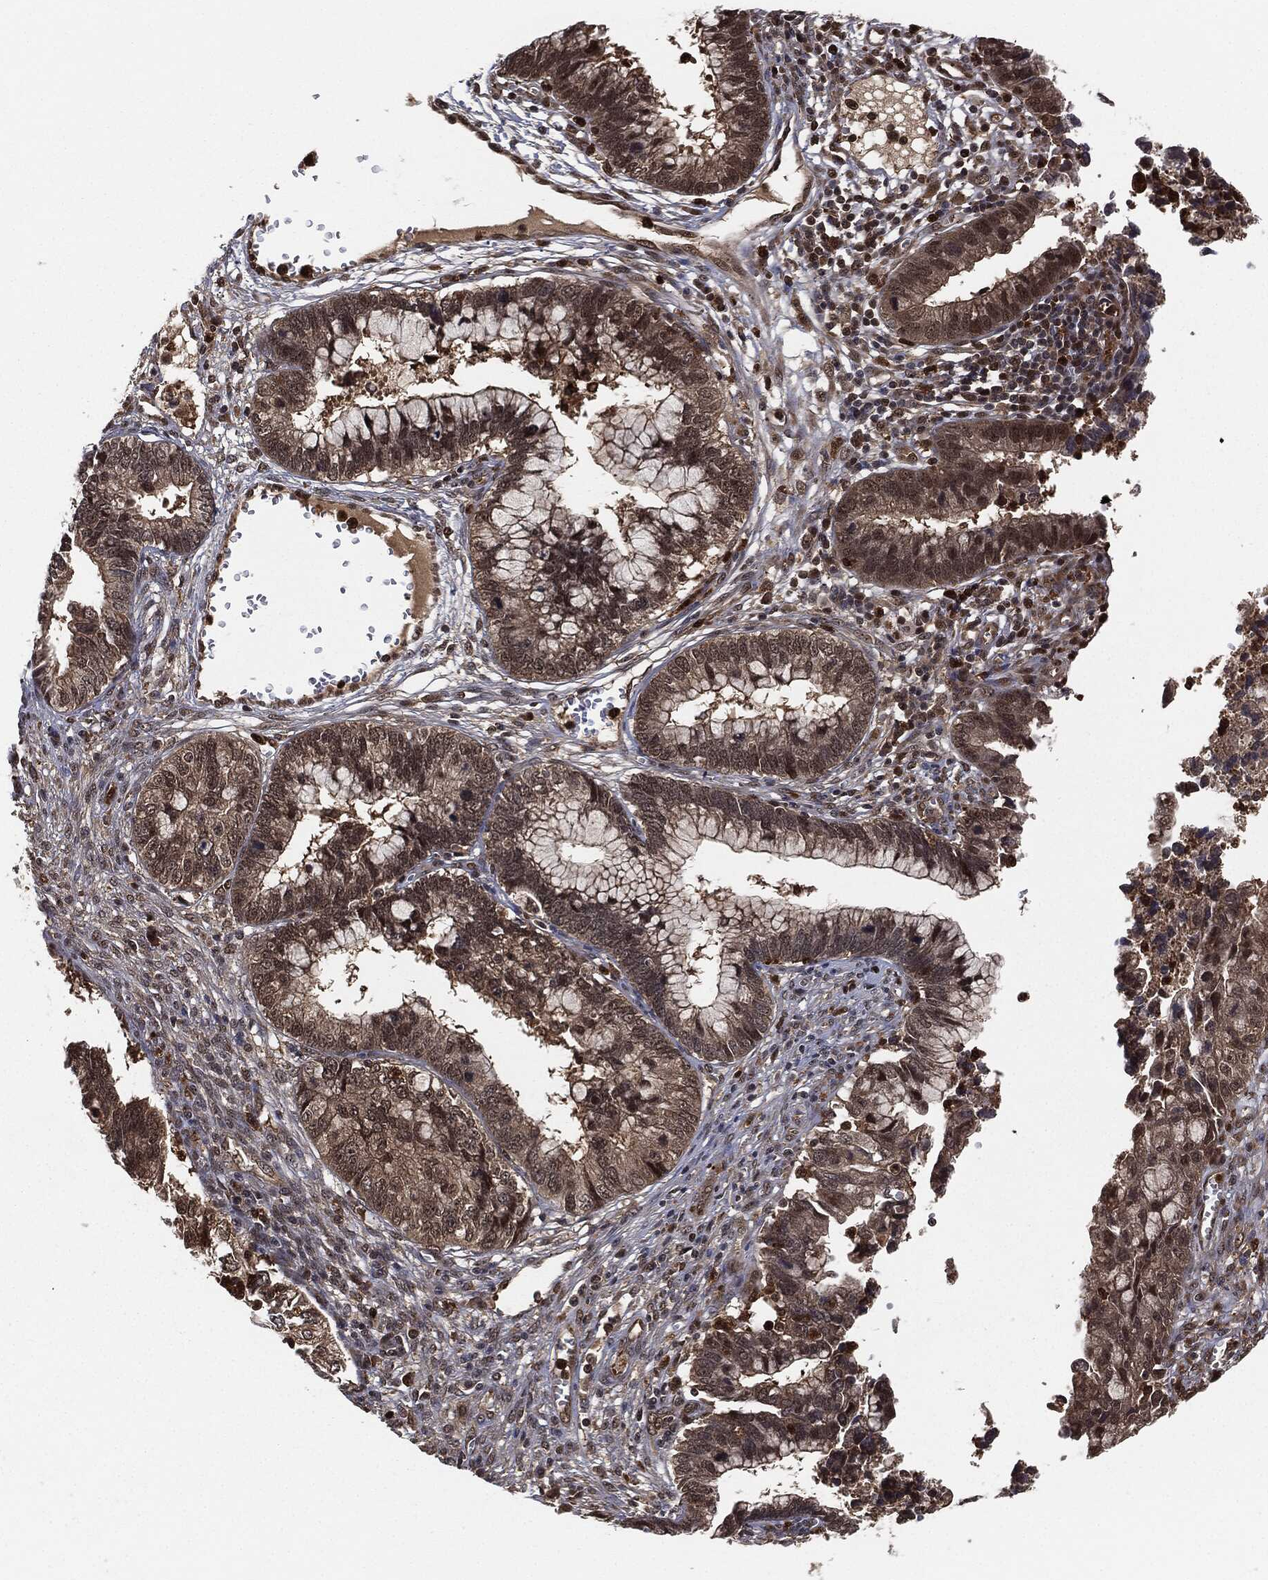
{"staining": {"intensity": "negative", "quantity": "none", "location": "none"}, "tissue": "cervical cancer", "cell_type": "Tumor cells", "image_type": "cancer", "snomed": [{"axis": "morphology", "description": "Adenocarcinoma, NOS"}, {"axis": "topography", "description": "Cervix"}], "caption": "There is no significant expression in tumor cells of cervical adenocarcinoma.", "gene": "CAPRIN2", "patient": {"sex": "female", "age": 44}}